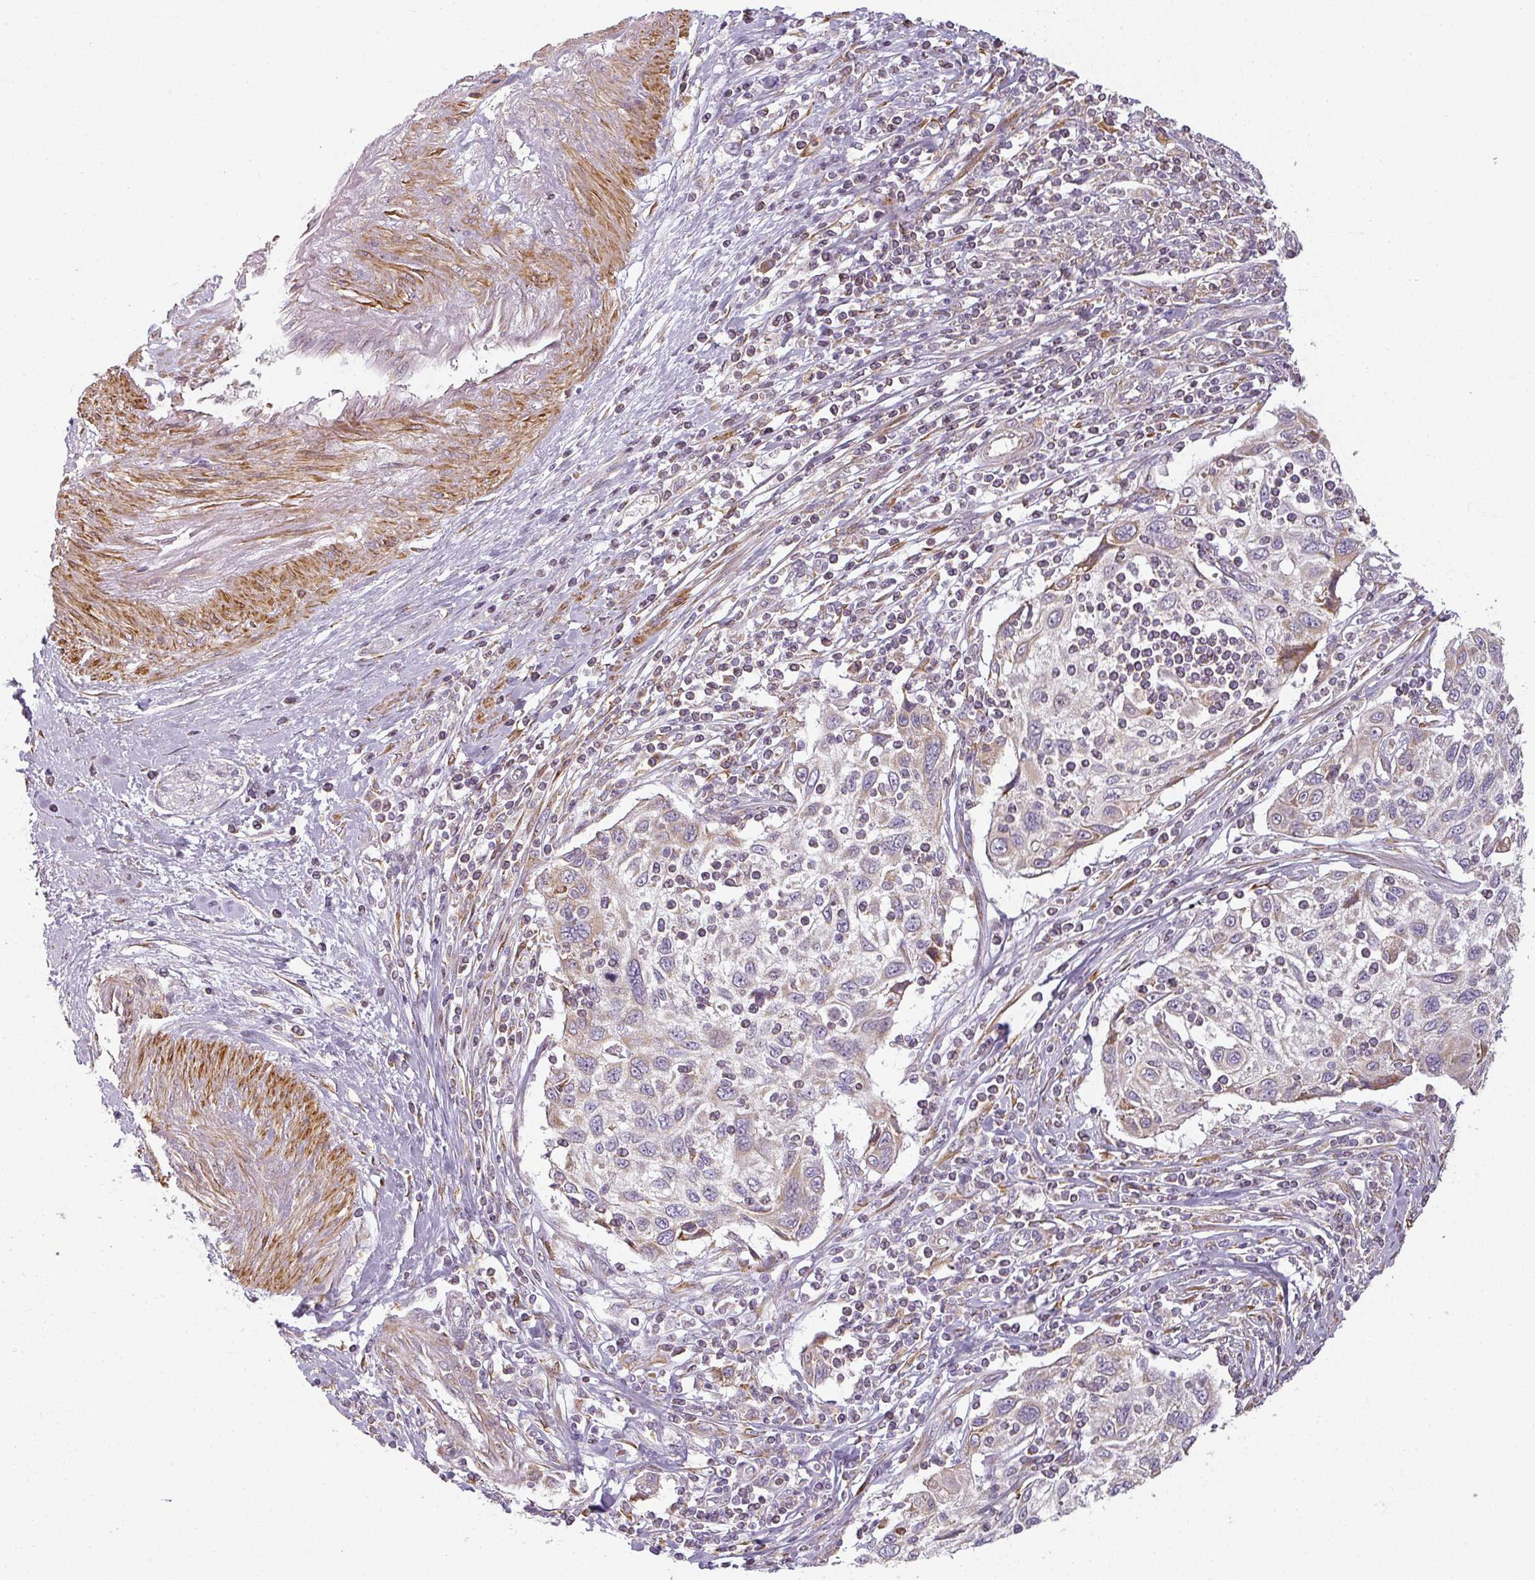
{"staining": {"intensity": "weak", "quantity": "<25%", "location": "cytoplasmic/membranous"}, "tissue": "cervical cancer", "cell_type": "Tumor cells", "image_type": "cancer", "snomed": [{"axis": "morphology", "description": "Squamous cell carcinoma, NOS"}, {"axis": "topography", "description": "Cervix"}], "caption": "Image shows no significant protein expression in tumor cells of cervical squamous cell carcinoma.", "gene": "CCDC144A", "patient": {"sex": "female", "age": 70}}